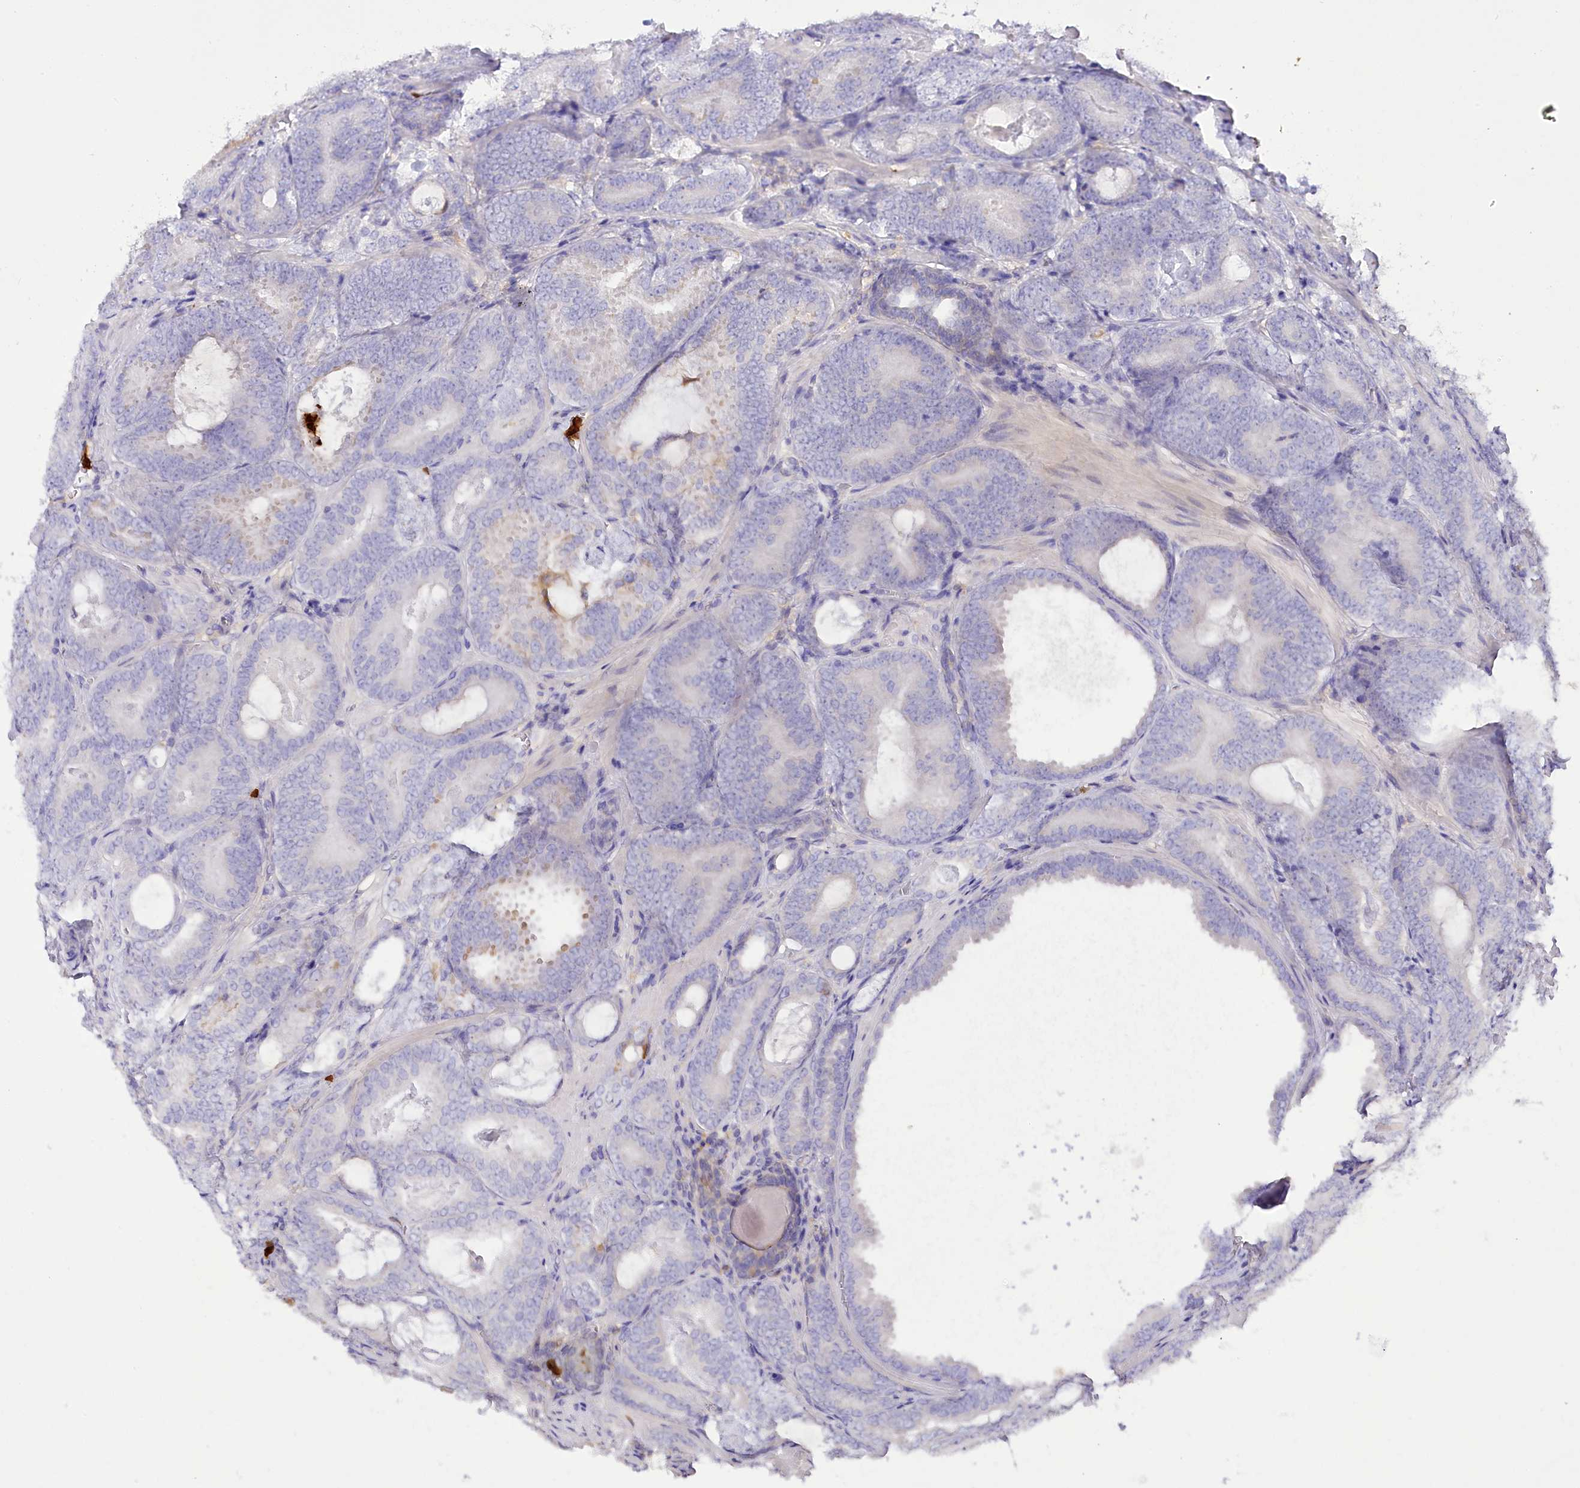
{"staining": {"intensity": "negative", "quantity": "none", "location": "none"}, "tissue": "prostate cancer", "cell_type": "Tumor cells", "image_type": "cancer", "snomed": [{"axis": "morphology", "description": "Adenocarcinoma, Low grade"}, {"axis": "topography", "description": "Prostate"}], "caption": "The histopathology image displays no staining of tumor cells in prostate adenocarcinoma (low-grade).", "gene": "DPYD", "patient": {"sex": "male", "age": 60}}